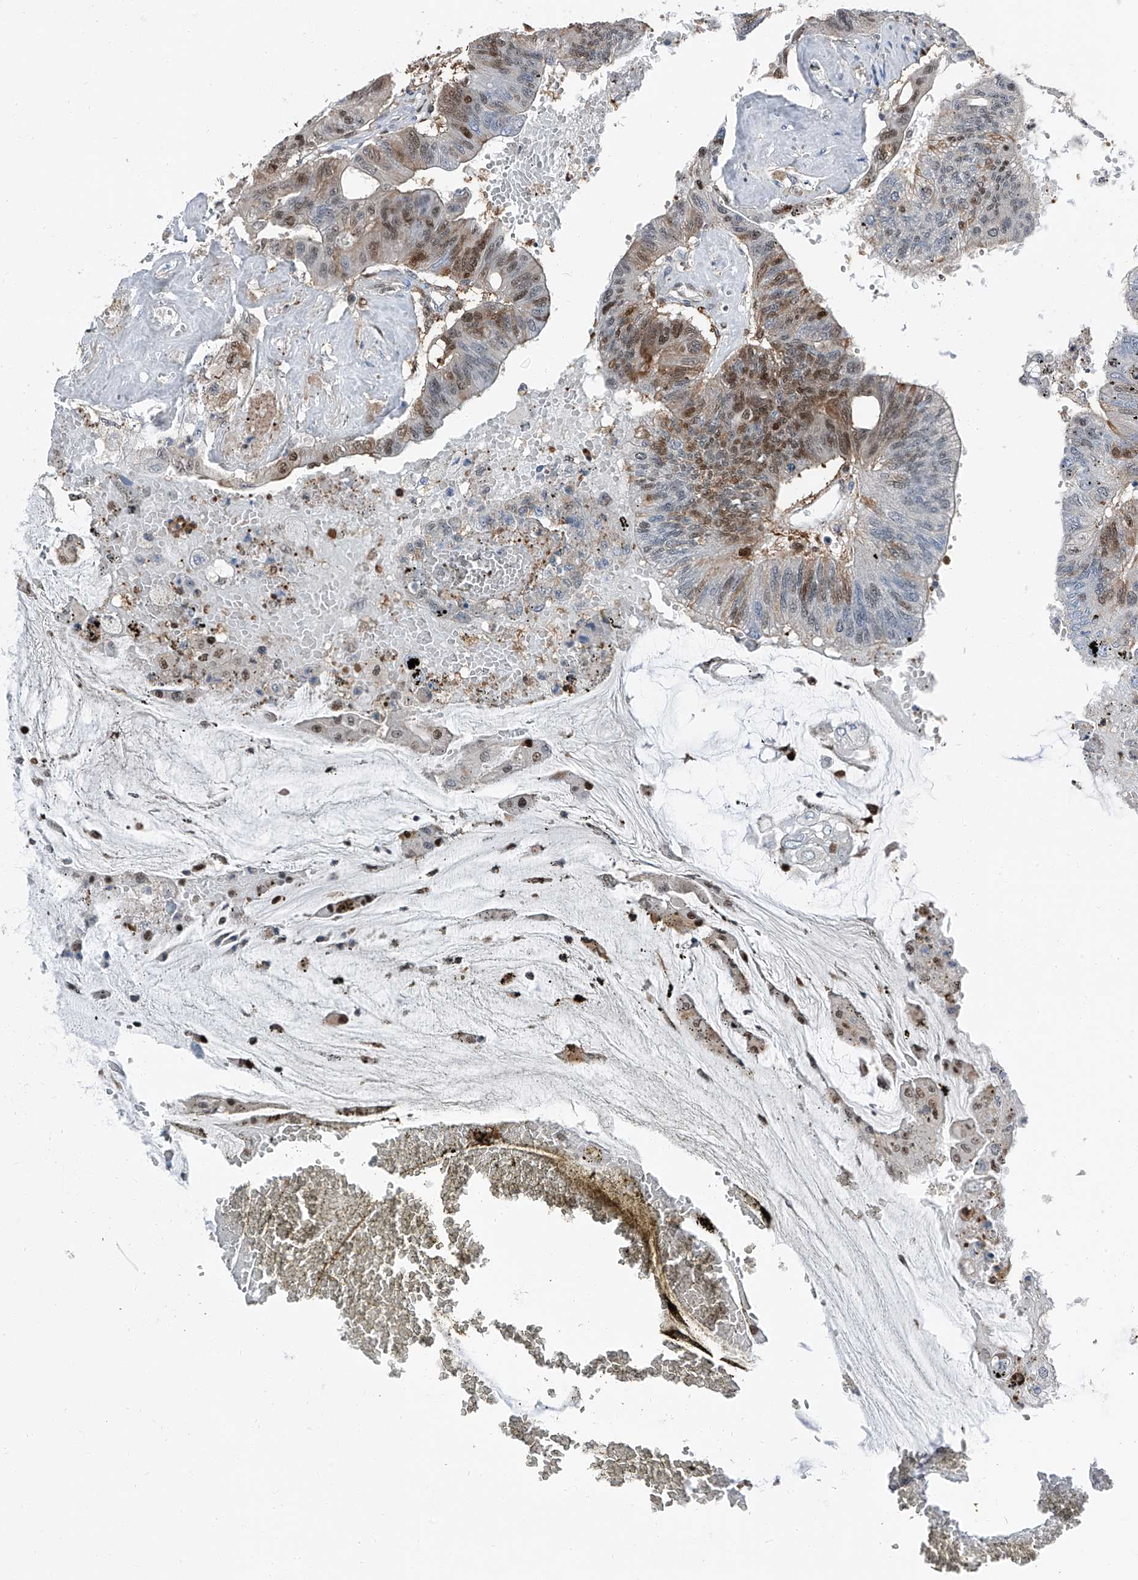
{"staining": {"intensity": "moderate", "quantity": "<25%", "location": "nuclear"}, "tissue": "colorectal cancer", "cell_type": "Tumor cells", "image_type": "cancer", "snomed": [{"axis": "morphology", "description": "Adenoma, NOS"}, {"axis": "morphology", "description": "Adenocarcinoma, NOS"}, {"axis": "topography", "description": "Colon"}], "caption": "Brown immunohistochemical staining in colorectal cancer shows moderate nuclear positivity in about <25% of tumor cells. Using DAB (3,3'-diaminobenzidine) (brown) and hematoxylin (blue) stains, captured at high magnification using brightfield microscopy.", "gene": "PSMB10", "patient": {"sex": "male", "age": 79}}